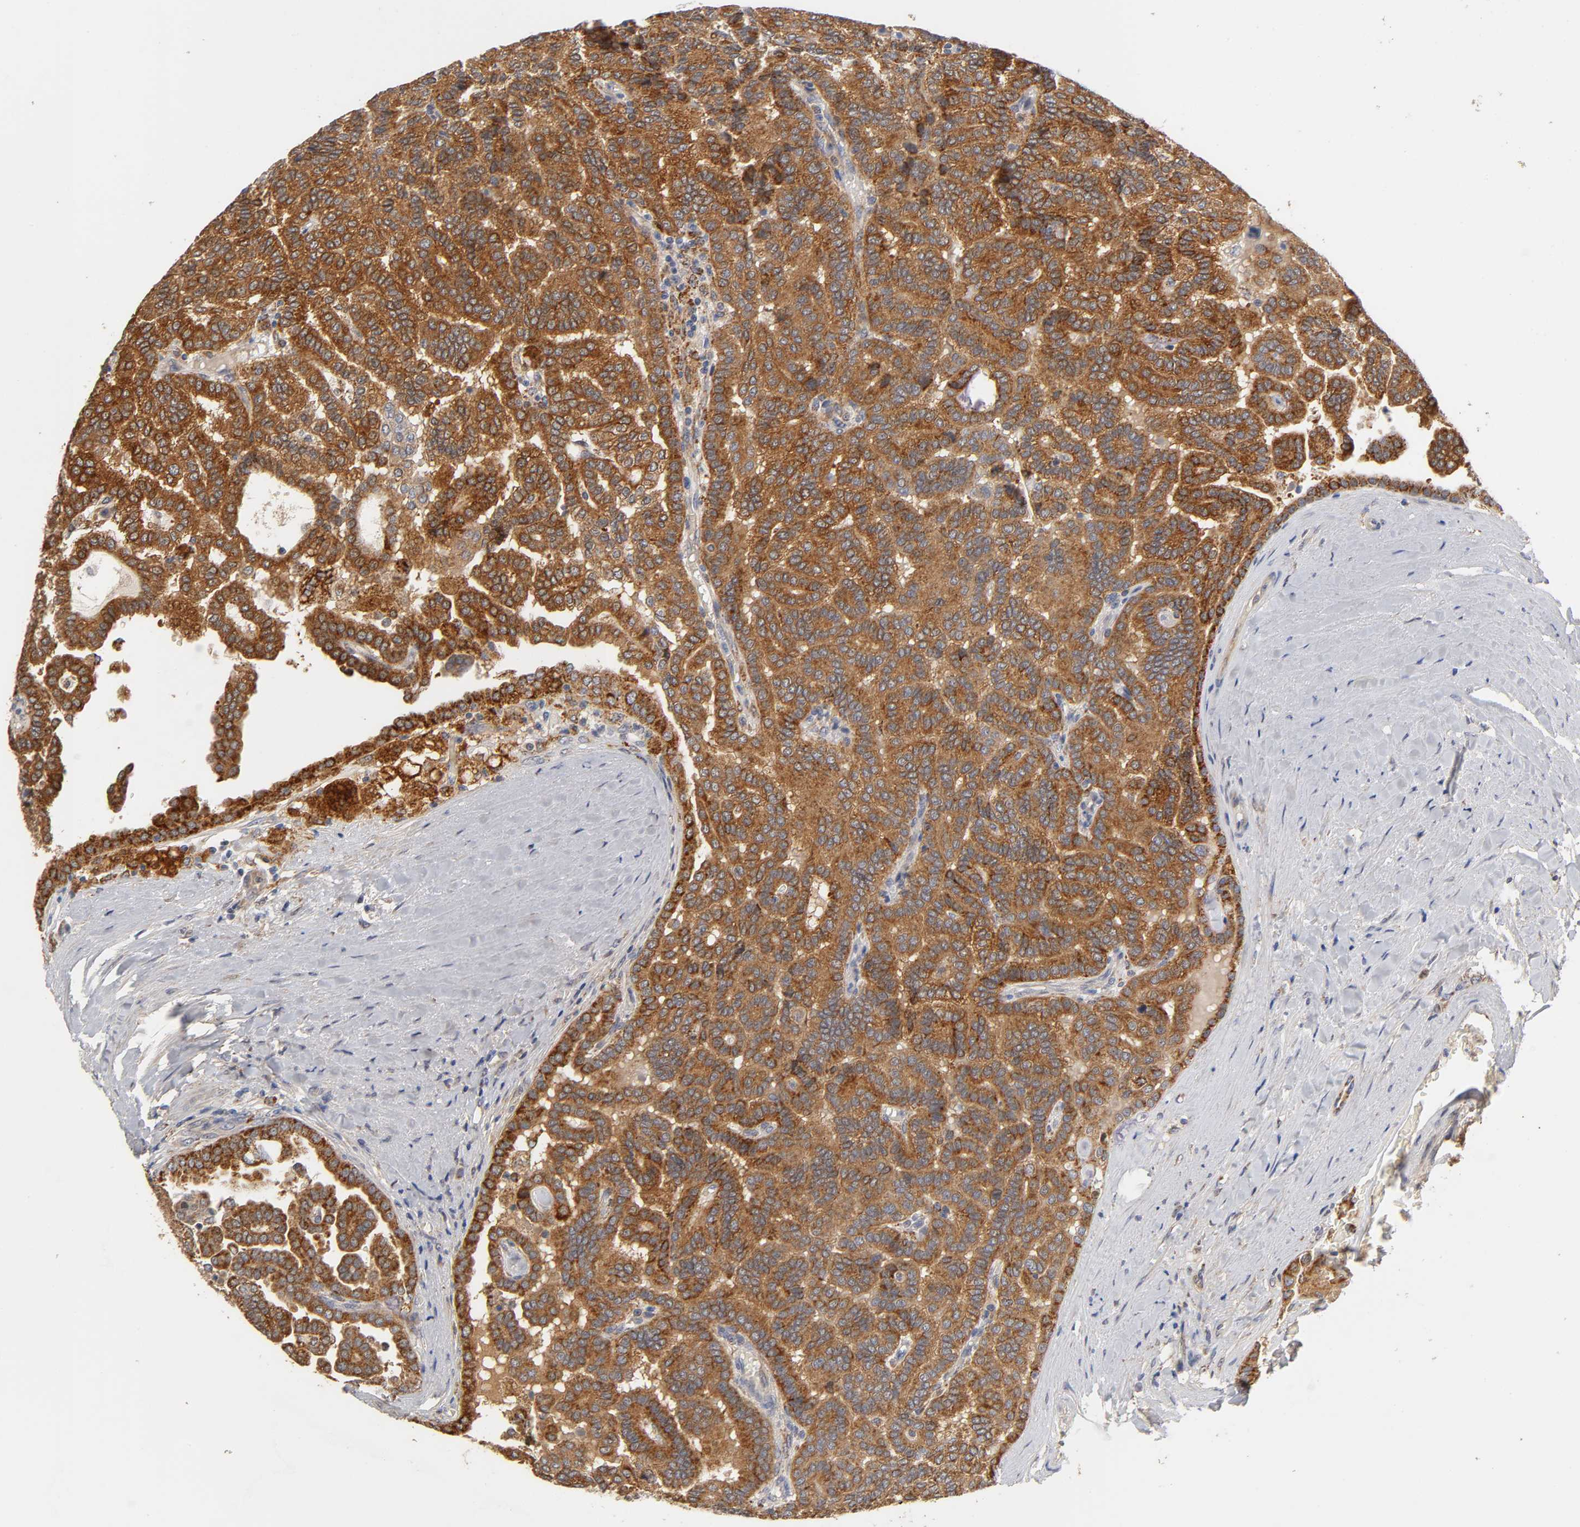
{"staining": {"intensity": "strong", "quantity": ">75%", "location": "cytoplasmic/membranous"}, "tissue": "renal cancer", "cell_type": "Tumor cells", "image_type": "cancer", "snomed": [{"axis": "morphology", "description": "Adenocarcinoma, NOS"}, {"axis": "topography", "description": "Kidney"}], "caption": "Renal cancer (adenocarcinoma) stained for a protein demonstrates strong cytoplasmic/membranous positivity in tumor cells. Immunohistochemistry (ihc) stains the protein of interest in brown and the nuclei are stained blue.", "gene": "ISG15", "patient": {"sex": "male", "age": 61}}